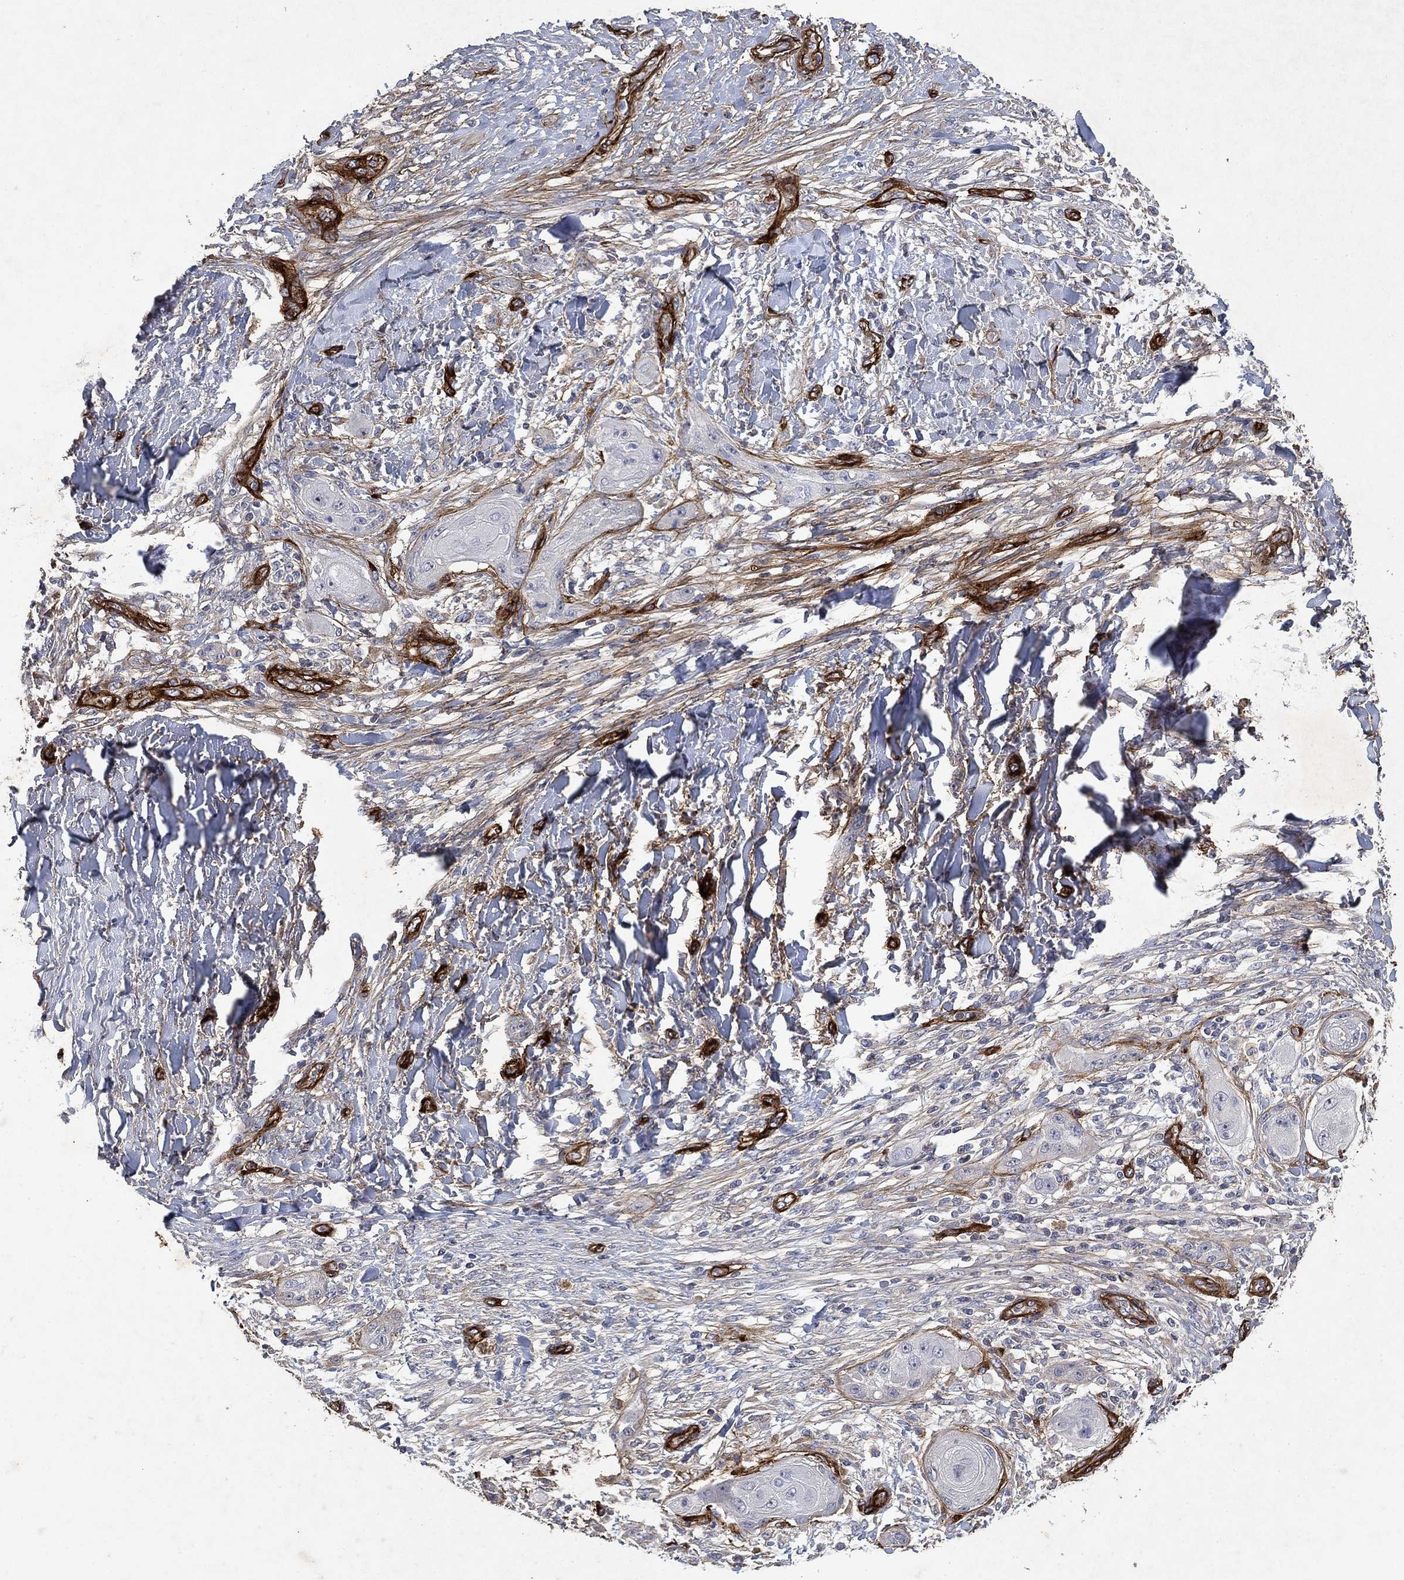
{"staining": {"intensity": "negative", "quantity": "none", "location": "none"}, "tissue": "skin cancer", "cell_type": "Tumor cells", "image_type": "cancer", "snomed": [{"axis": "morphology", "description": "Squamous cell carcinoma, NOS"}, {"axis": "topography", "description": "Skin"}], "caption": "There is no significant staining in tumor cells of squamous cell carcinoma (skin).", "gene": "COL4A2", "patient": {"sex": "male", "age": 62}}